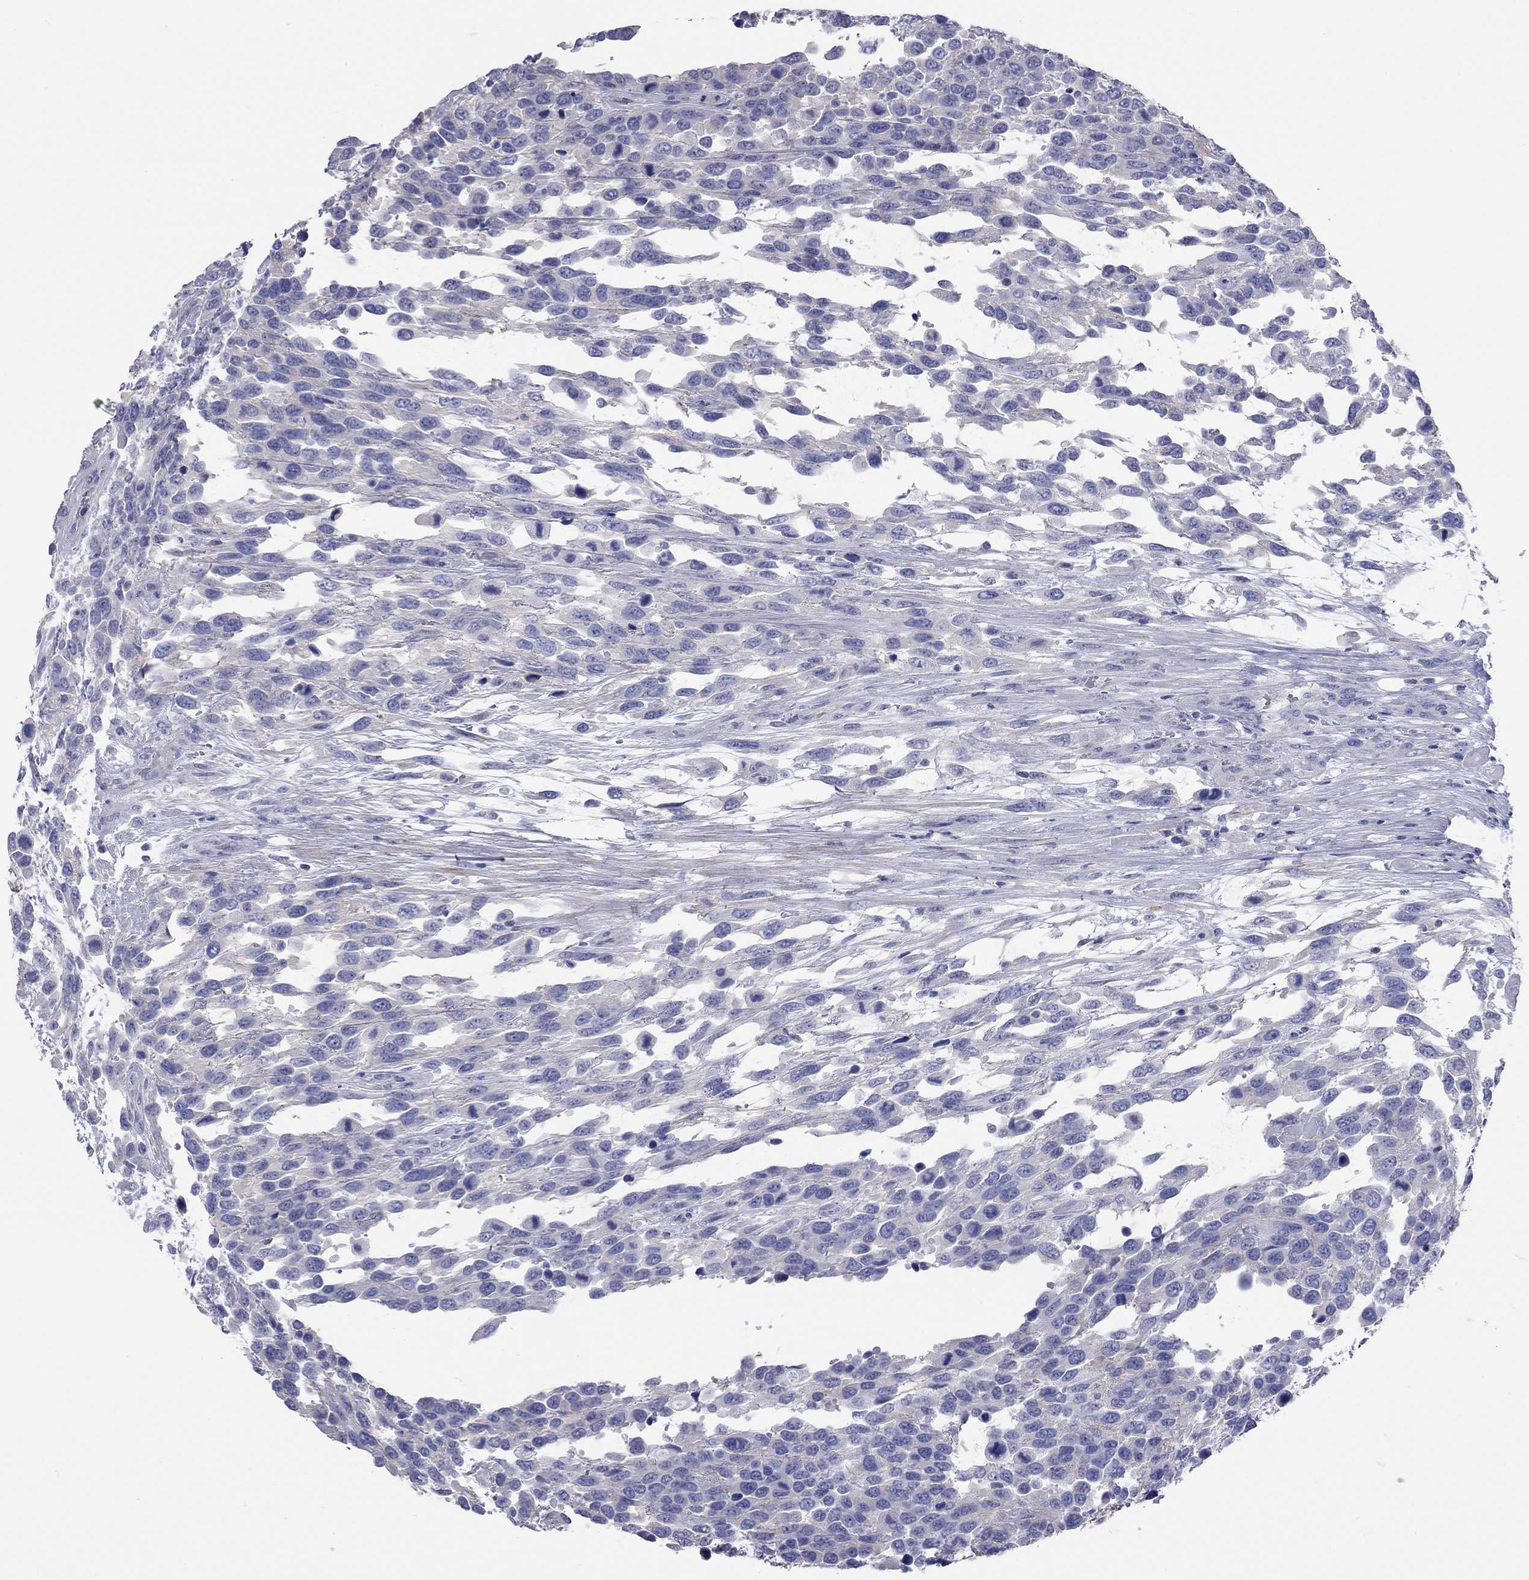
{"staining": {"intensity": "negative", "quantity": "none", "location": "none"}, "tissue": "urothelial cancer", "cell_type": "Tumor cells", "image_type": "cancer", "snomed": [{"axis": "morphology", "description": "Urothelial carcinoma, High grade"}, {"axis": "topography", "description": "Urinary bladder"}], "caption": "Micrograph shows no protein expression in tumor cells of urothelial cancer tissue.", "gene": "ACTL7B", "patient": {"sex": "female", "age": 70}}